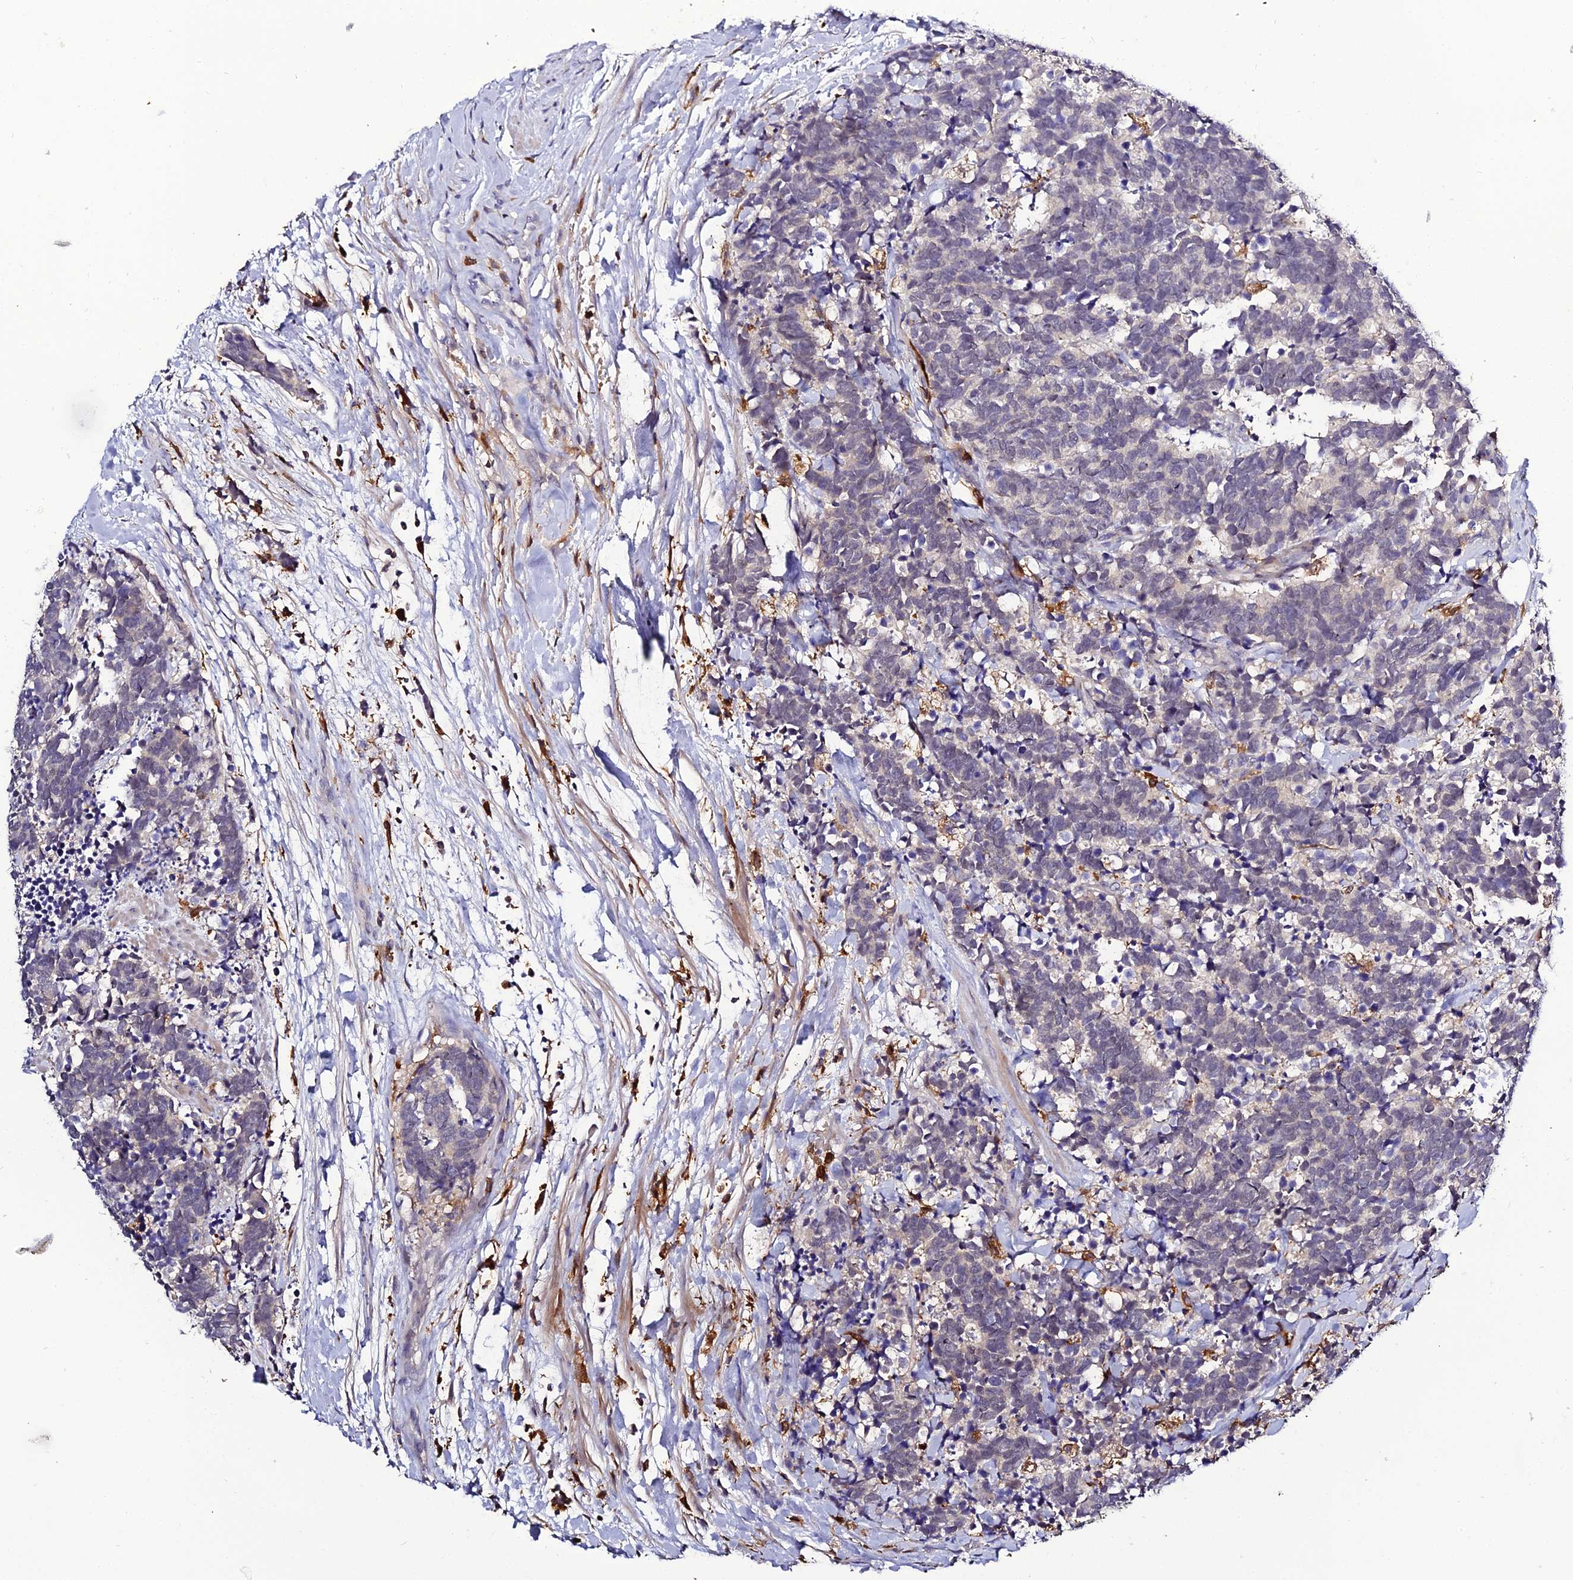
{"staining": {"intensity": "negative", "quantity": "none", "location": "none"}, "tissue": "carcinoid", "cell_type": "Tumor cells", "image_type": "cancer", "snomed": [{"axis": "morphology", "description": "Carcinoma, NOS"}, {"axis": "morphology", "description": "Carcinoid, malignant, NOS"}, {"axis": "topography", "description": "Prostate"}], "caption": "Tumor cells show no significant staining in carcinoid. The staining was performed using DAB (3,3'-diaminobenzidine) to visualize the protein expression in brown, while the nuclei were stained in blue with hematoxylin (Magnification: 20x).", "gene": "IL4I1", "patient": {"sex": "male", "age": 57}}